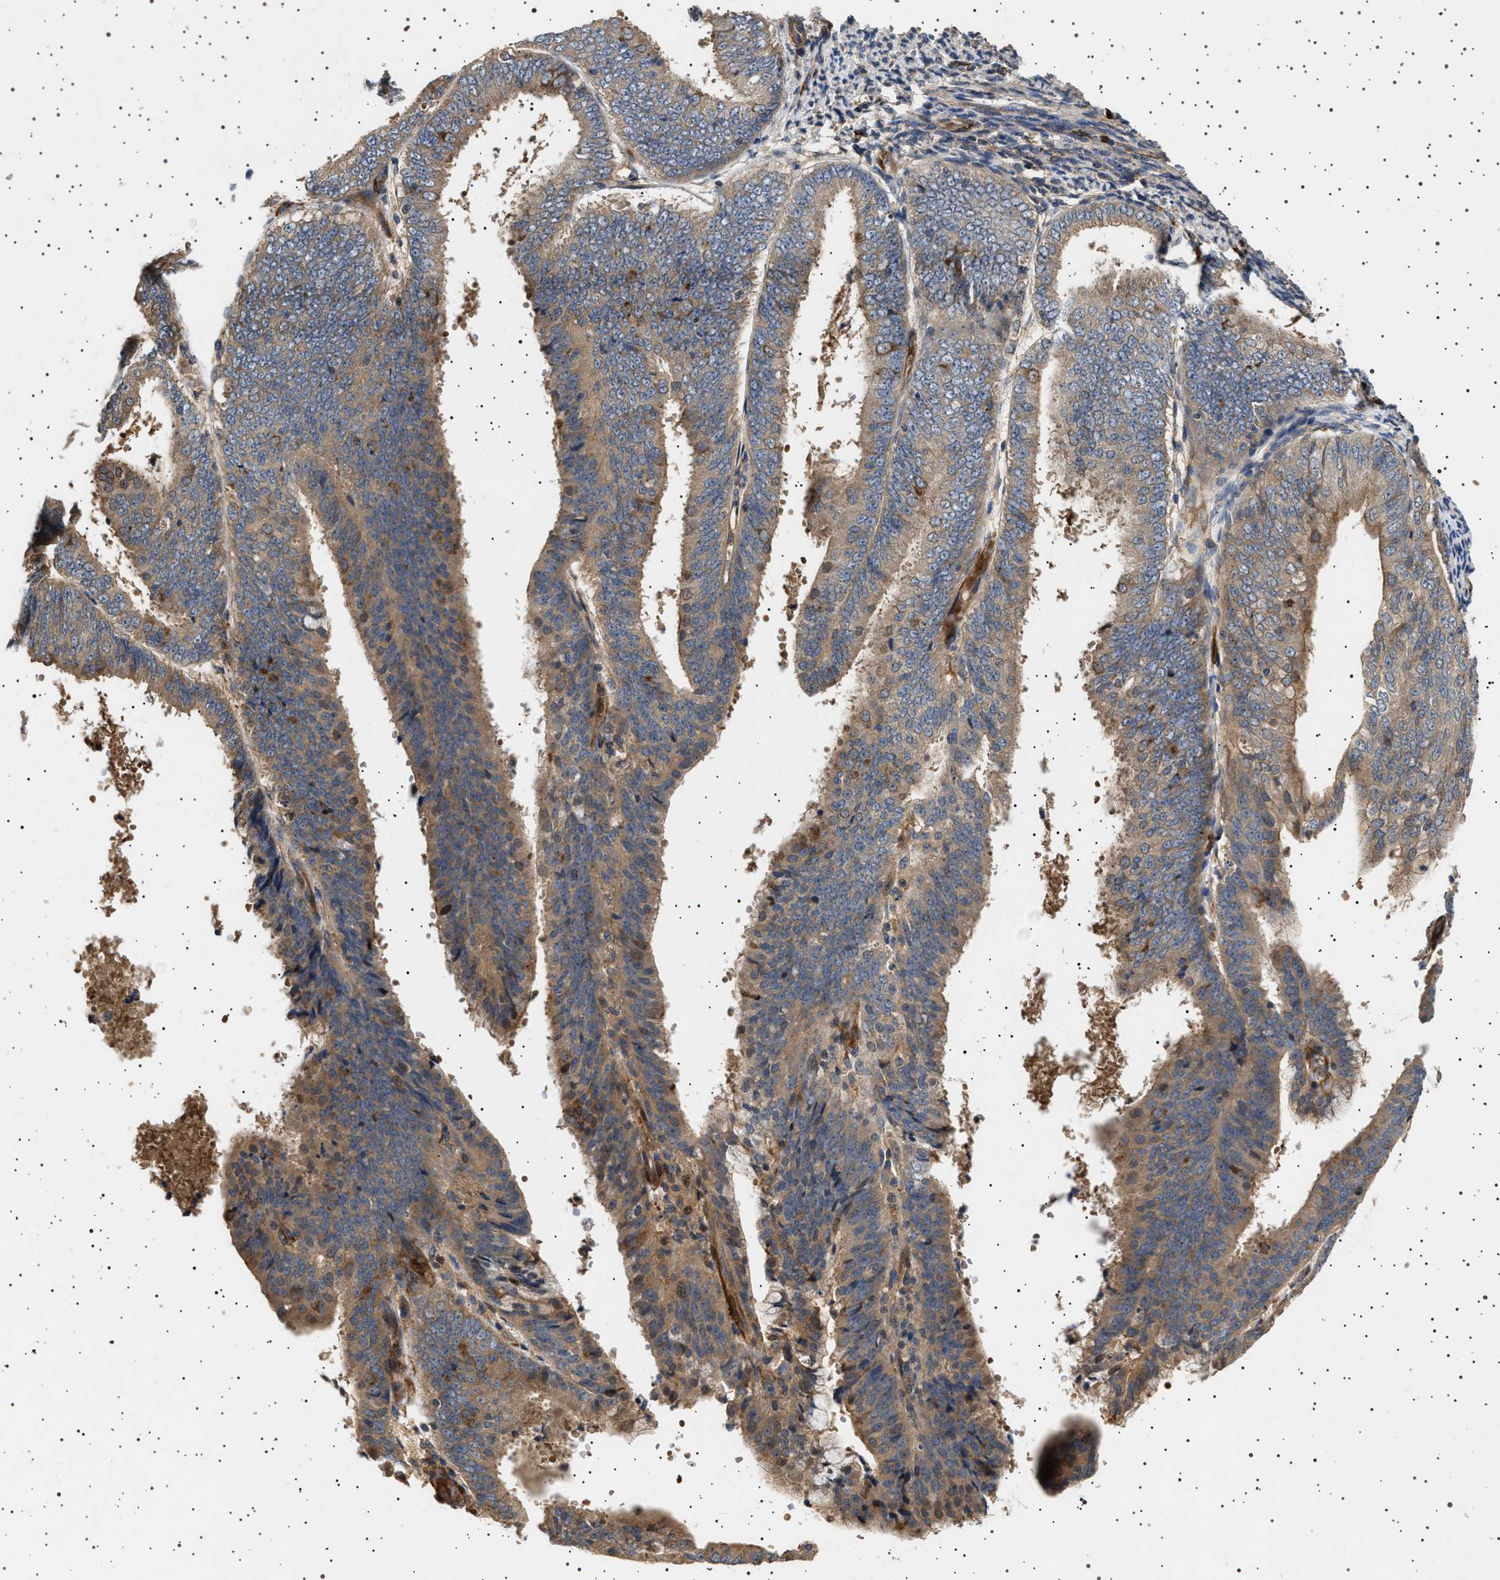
{"staining": {"intensity": "moderate", "quantity": ">75%", "location": "cytoplasmic/membranous"}, "tissue": "endometrial cancer", "cell_type": "Tumor cells", "image_type": "cancer", "snomed": [{"axis": "morphology", "description": "Adenocarcinoma, NOS"}, {"axis": "topography", "description": "Endometrium"}], "caption": "Moderate cytoplasmic/membranous staining is seen in approximately >75% of tumor cells in adenocarcinoma (endometrial). (Brightfield microscopy of DAB IHC at high magnification).", "gene": "GUCY1B1", "patient": {"sex": "female", "age": 63}}